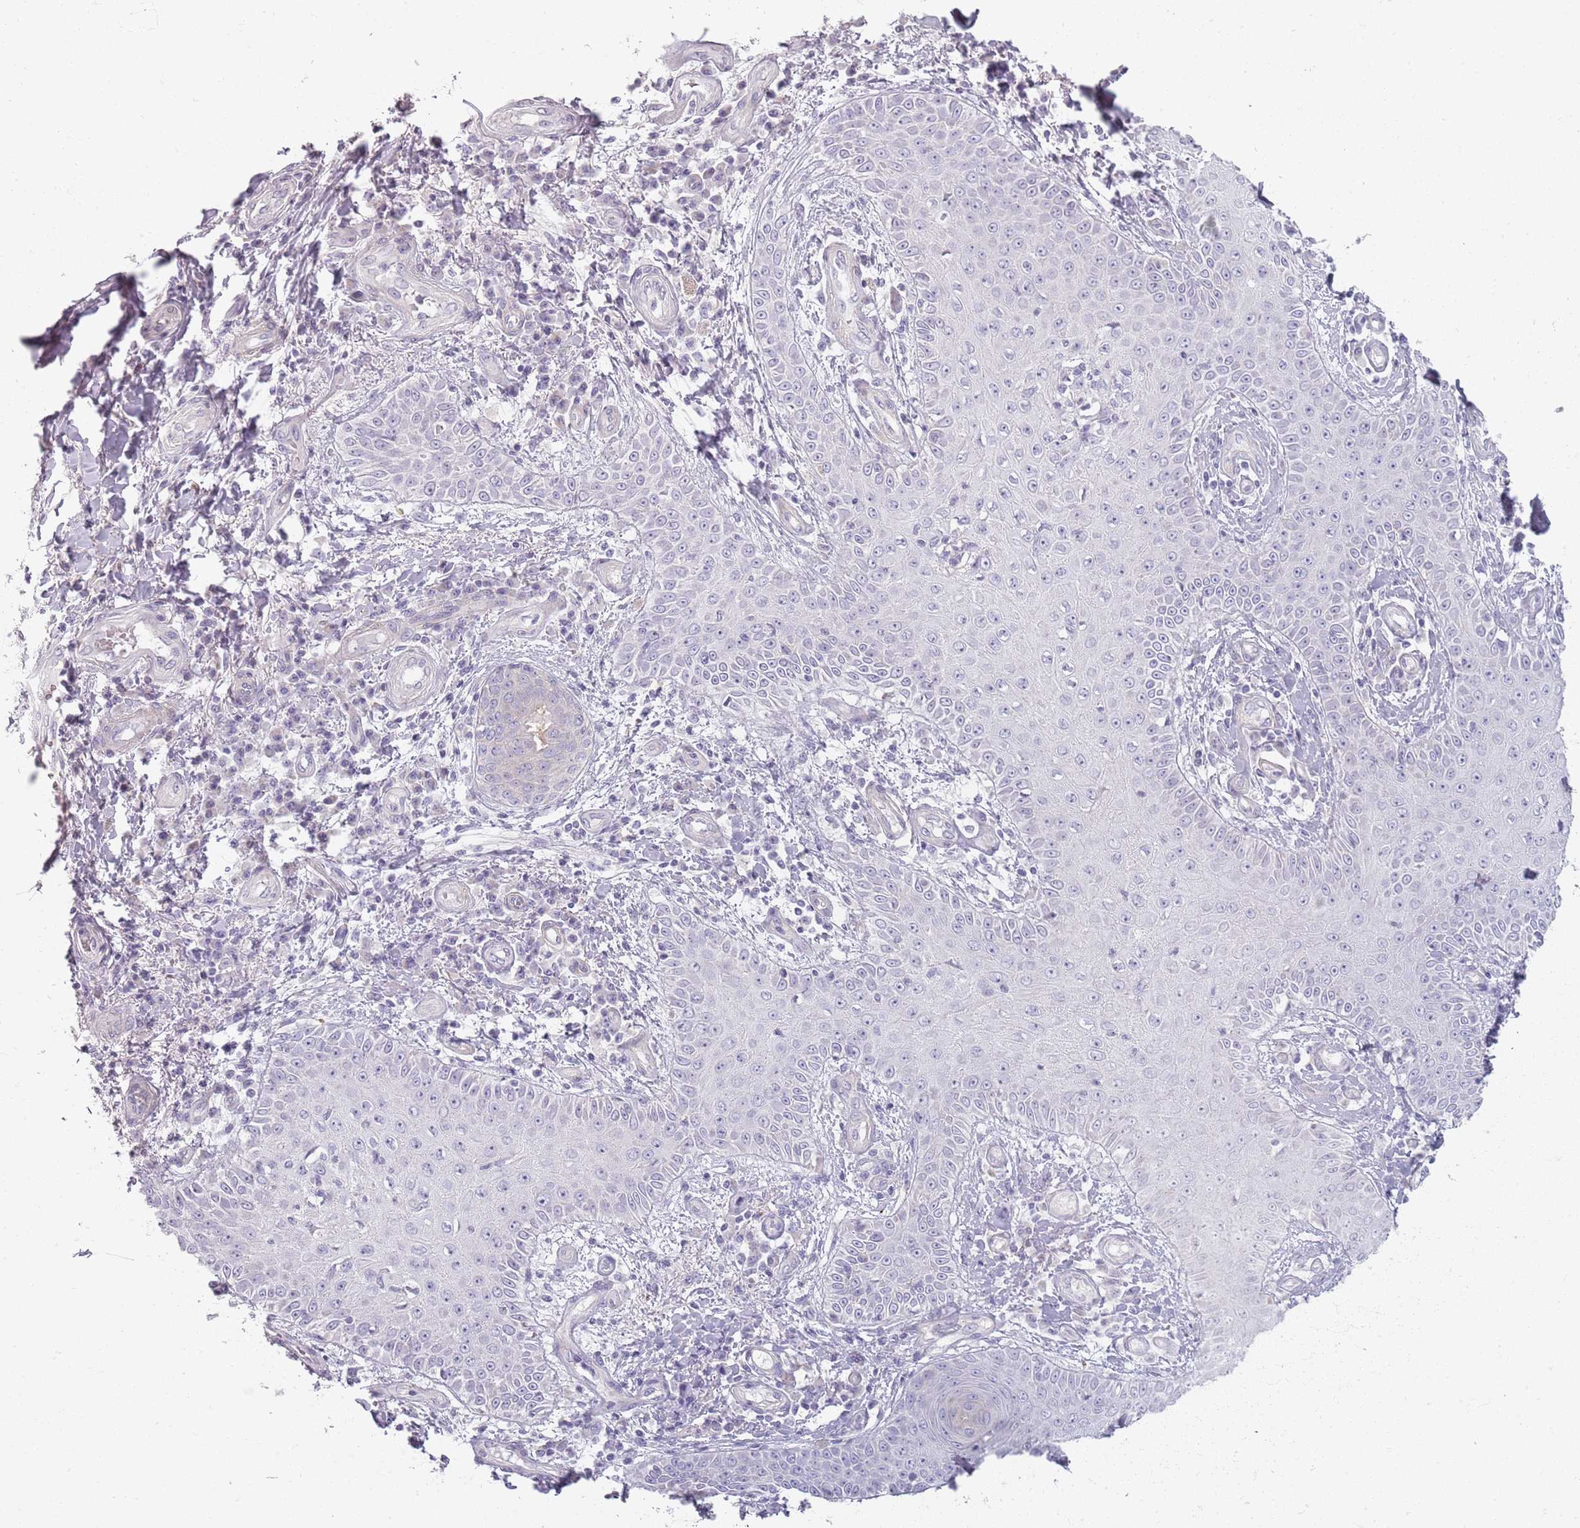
{"staining": {"intensity": "negative", "quantity": "none", "location": "none"}, "tissue": "skin cancer", "cell_type": "Tumor cells", "image_type": "cancer", "snomed": [{"axis": "morphology", "description": "Squamous cell carcinoma, NOS"}, {"axis": "topography", "description": "Skin"}], "caption": "Immunohistochemistry (IHC) of skin cancer exhibits no expression in tumor cells.", "gene": "SYNGR3", "patient": {"sex": "male", "age": 70}}